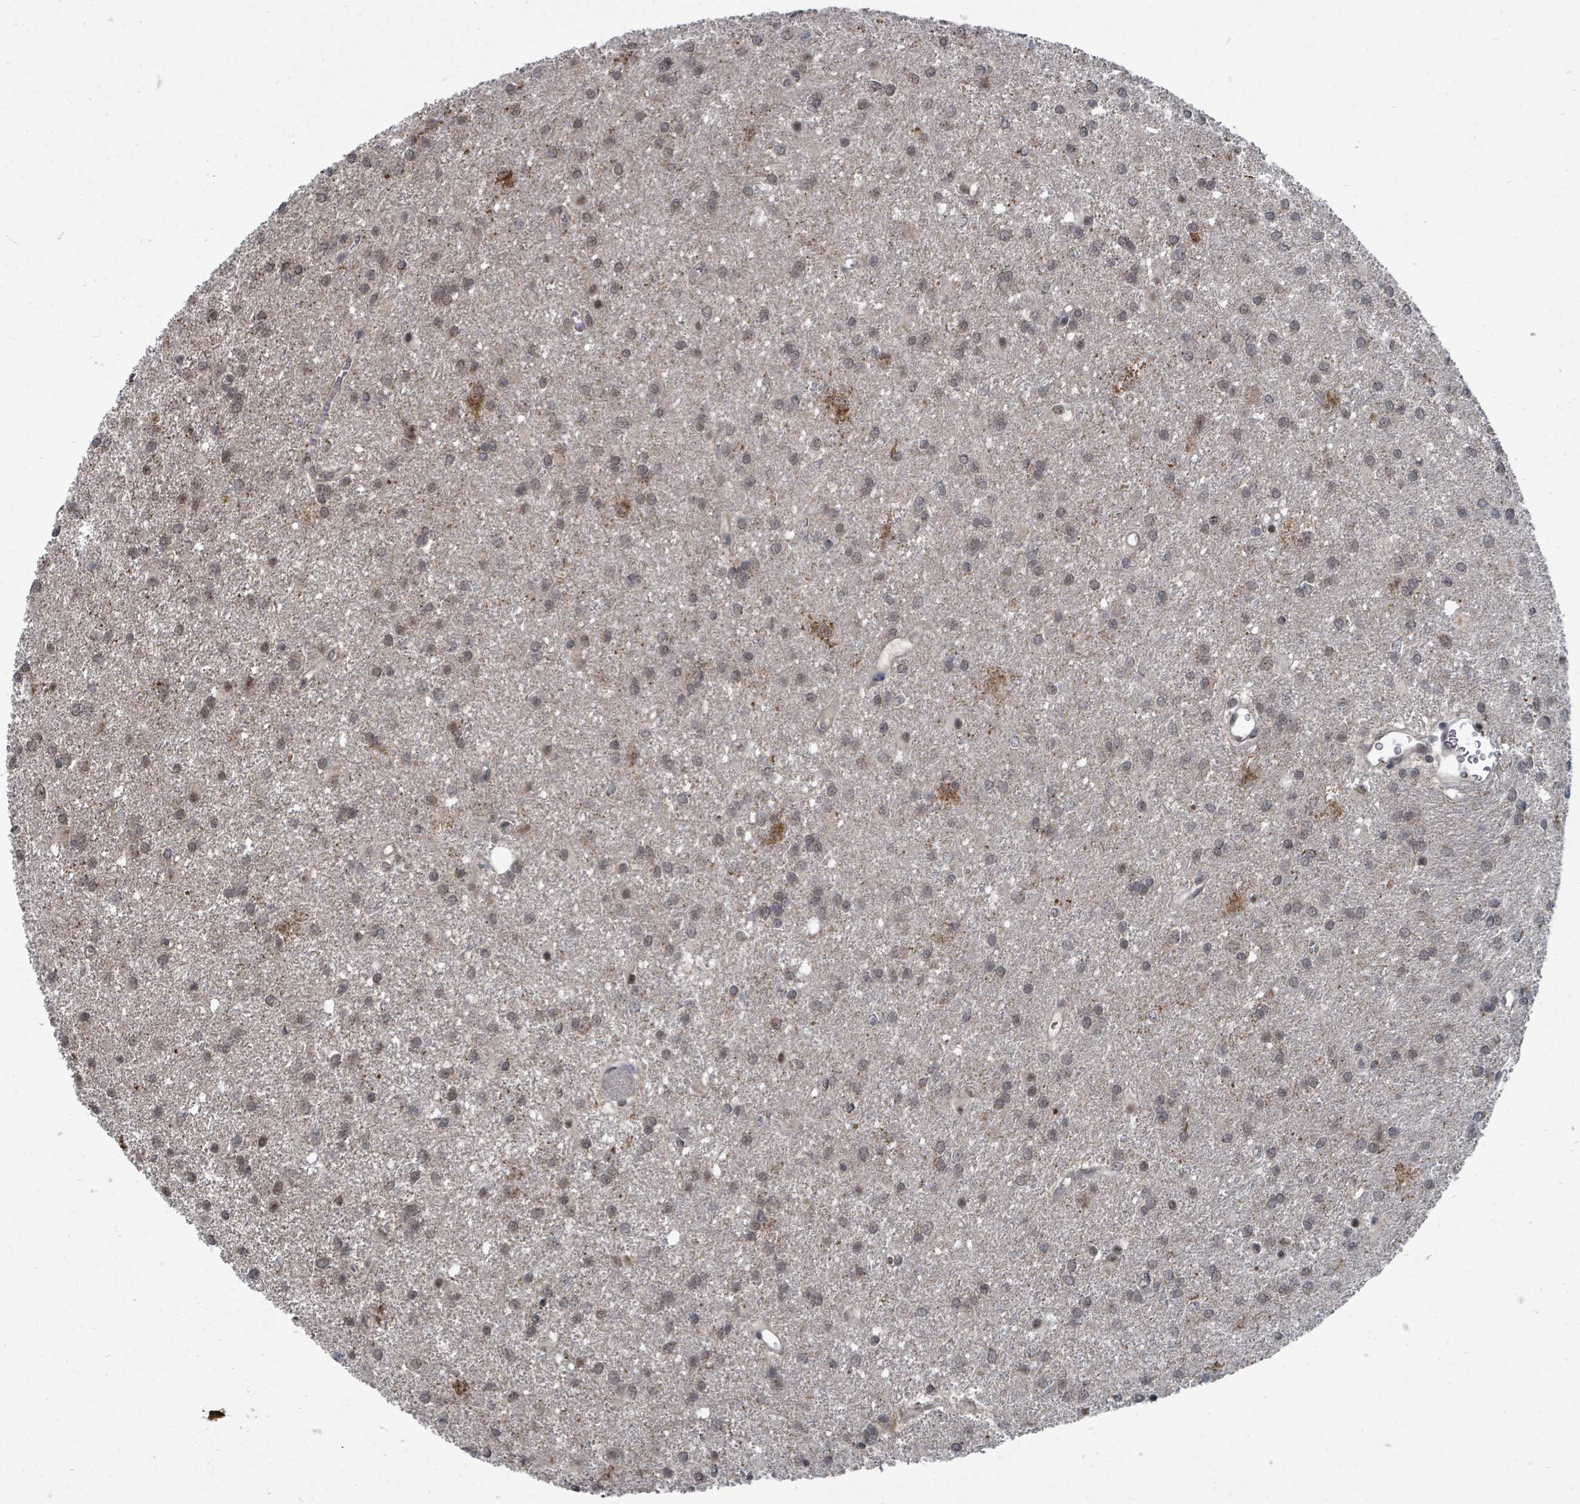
{"staining": {"intensity": "moderate", "quantity": "25%-75%", "location": "nuclear"}, "tissue": "glioma", "cell_type": "Tumor cells", "image_type": "cancer", "snomed": [{"axis": "morphology", "description": "Glioma, malignant, High grade"}, {"axis": "topography", "description": "Brain"}], "caption": "This photomicrograph displays IHC staining of glioma, with medium moderate nuclear staining in about 25%-75% of tumor cells.", "gene": "MAGOHB", "patient": {"sex": "female", "age": 50}}